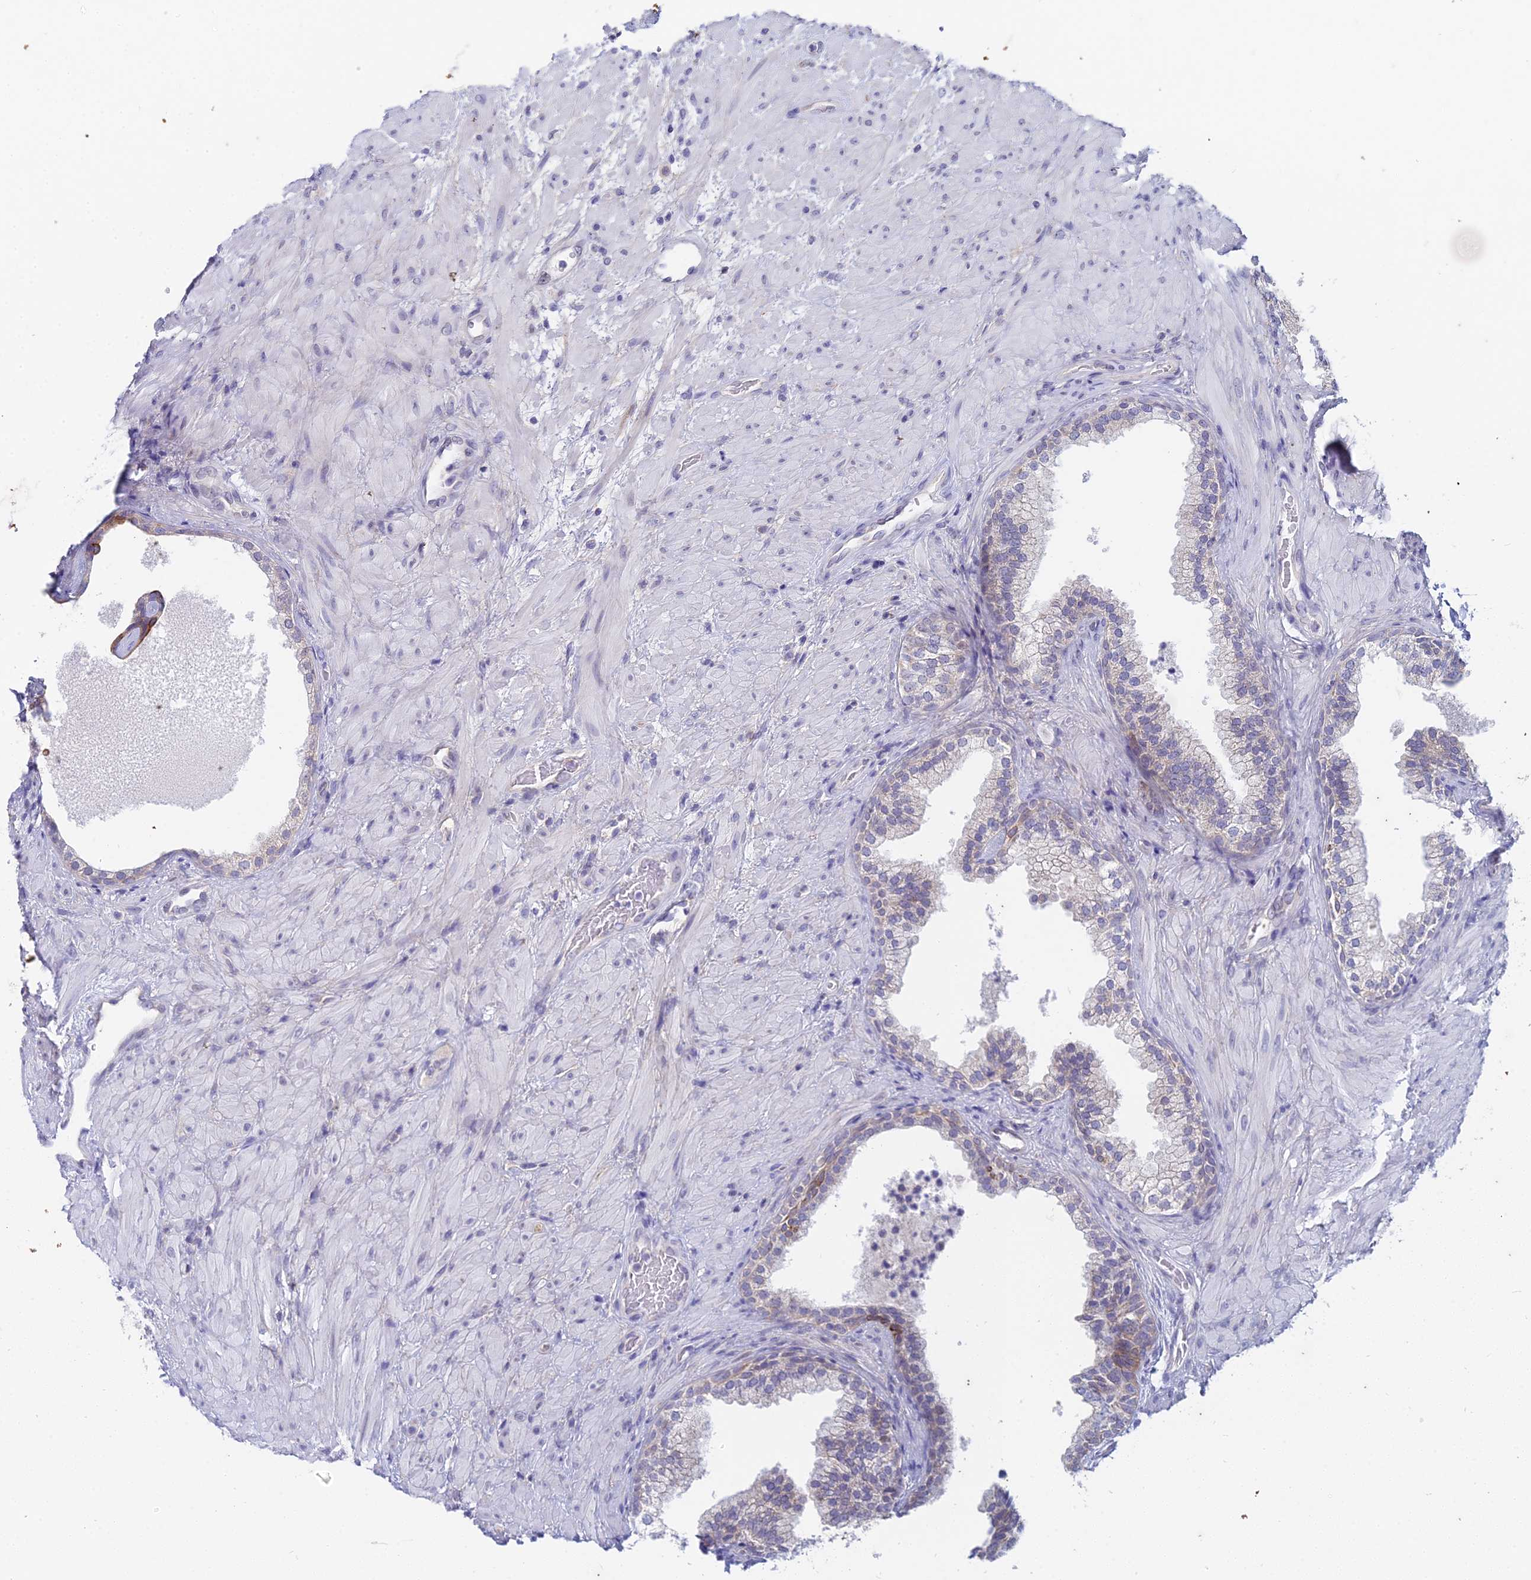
{"staining": {"intensity": "weak", "quantity": "<25%", "location": "cytoplasmic/membranous"}, "tissue": "prostate", "cell_type": "Glandular cells", "image_type": "normal", "snomed": [{"axis": "morphology", "description": "Normal tissue, NOS"}, {"axis": "topography", "description": "Prostate"}], "caption": "Immunohistochemical staining of benign human prostate exhibits no significant expression in glandular cells. (DAB IHC with hematoxylin counter stain).", "gene": "EEF2KMT", "patient": {"sex": "male", "age": 76}}